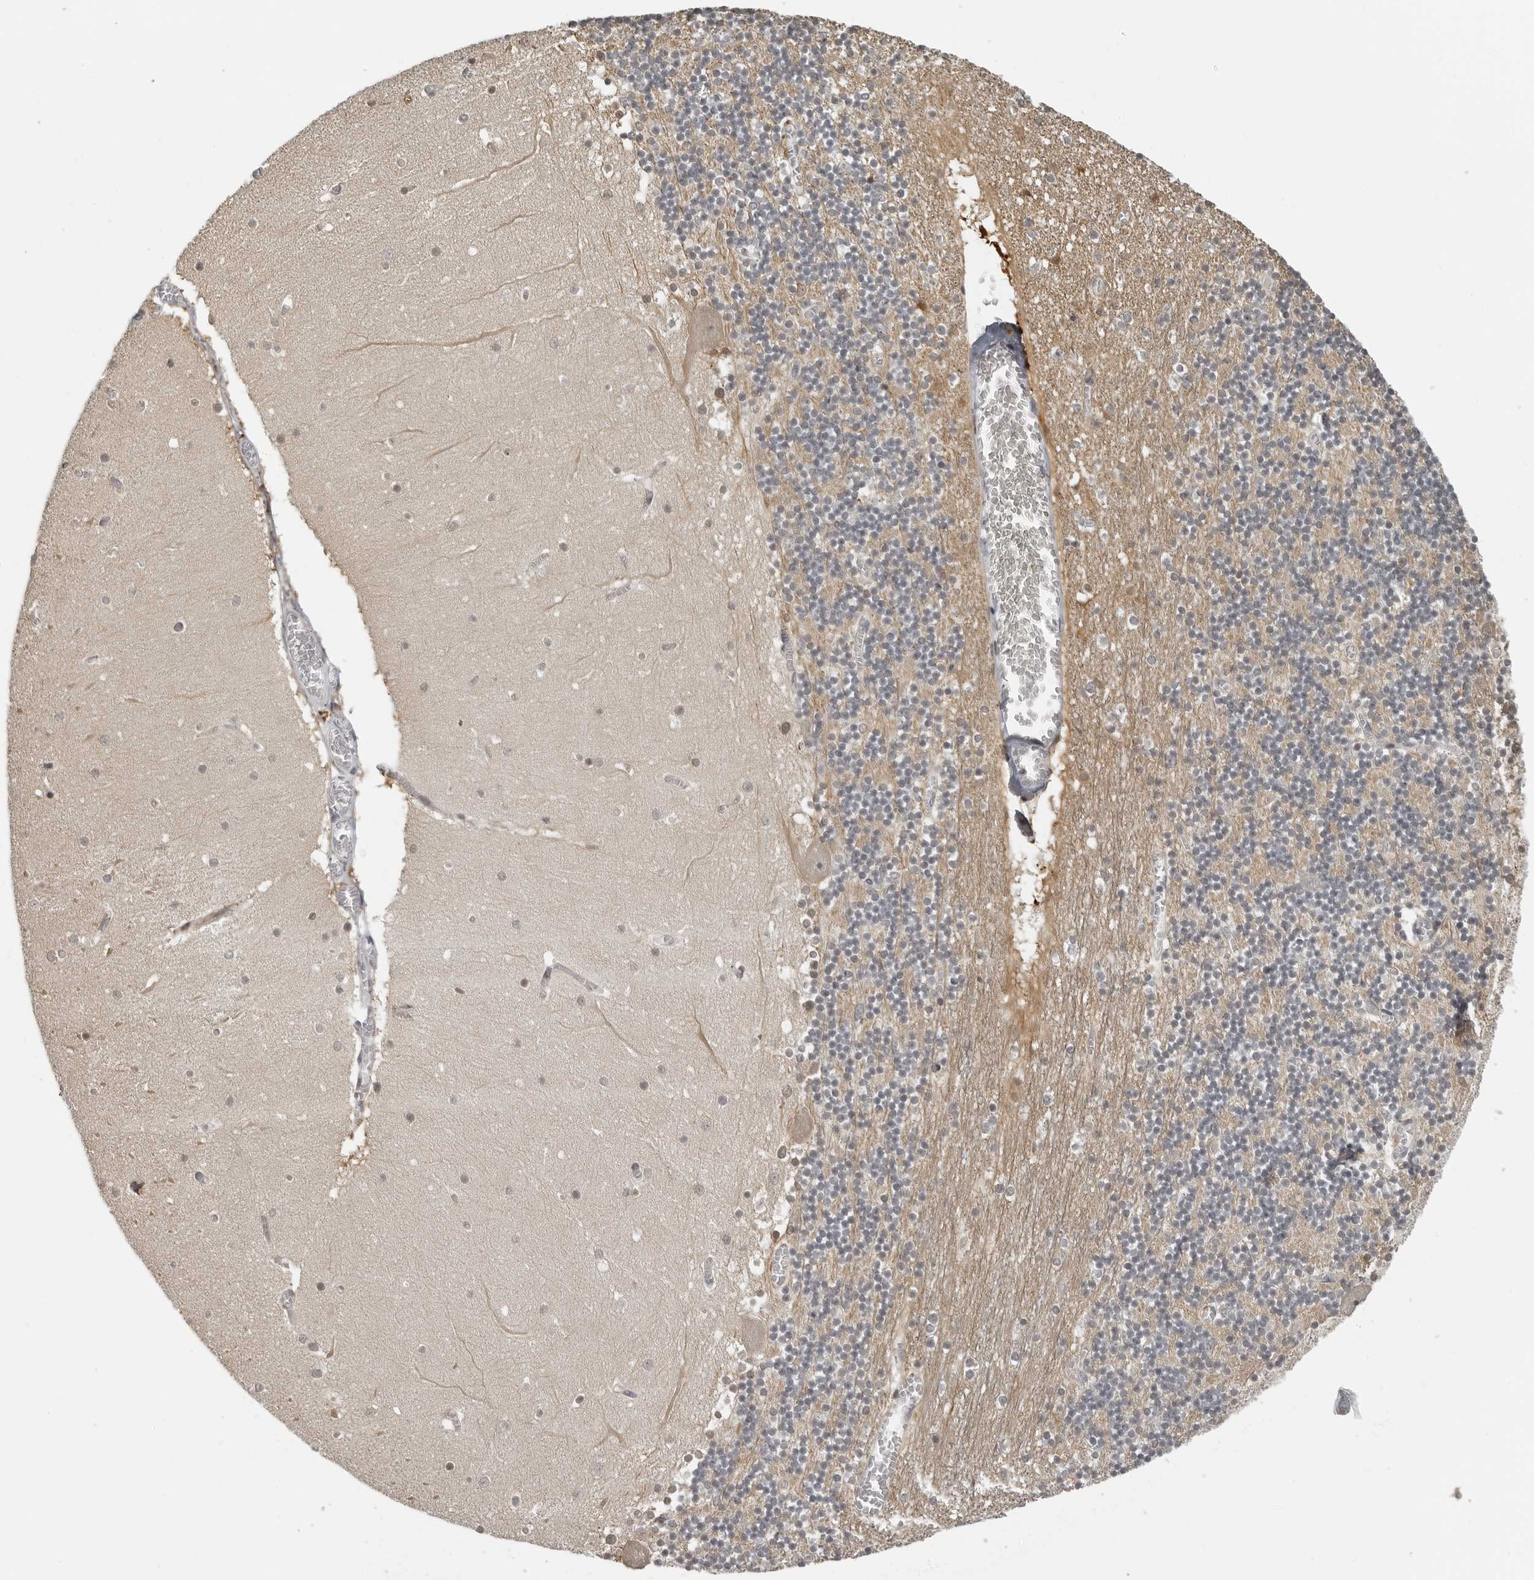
{"staining": {"intensity": "negative", "quantity": "none", "location": "none"}, "tissue": "cerebellum", "cell_type": "Cells in granular layer", "image_type": "normal", "snomed": [{"axis": "morphology", "description": "Normal tissue, NOS"}, {"axis": "topography", "description": "Cerebellum"}], "caption": "Immunohistochemical staining of unremarkable human cerebellum displays no significant positivity in cells in granular layer.", "gene": "MAF", "patient": {"sex": "female", "age": 28}}